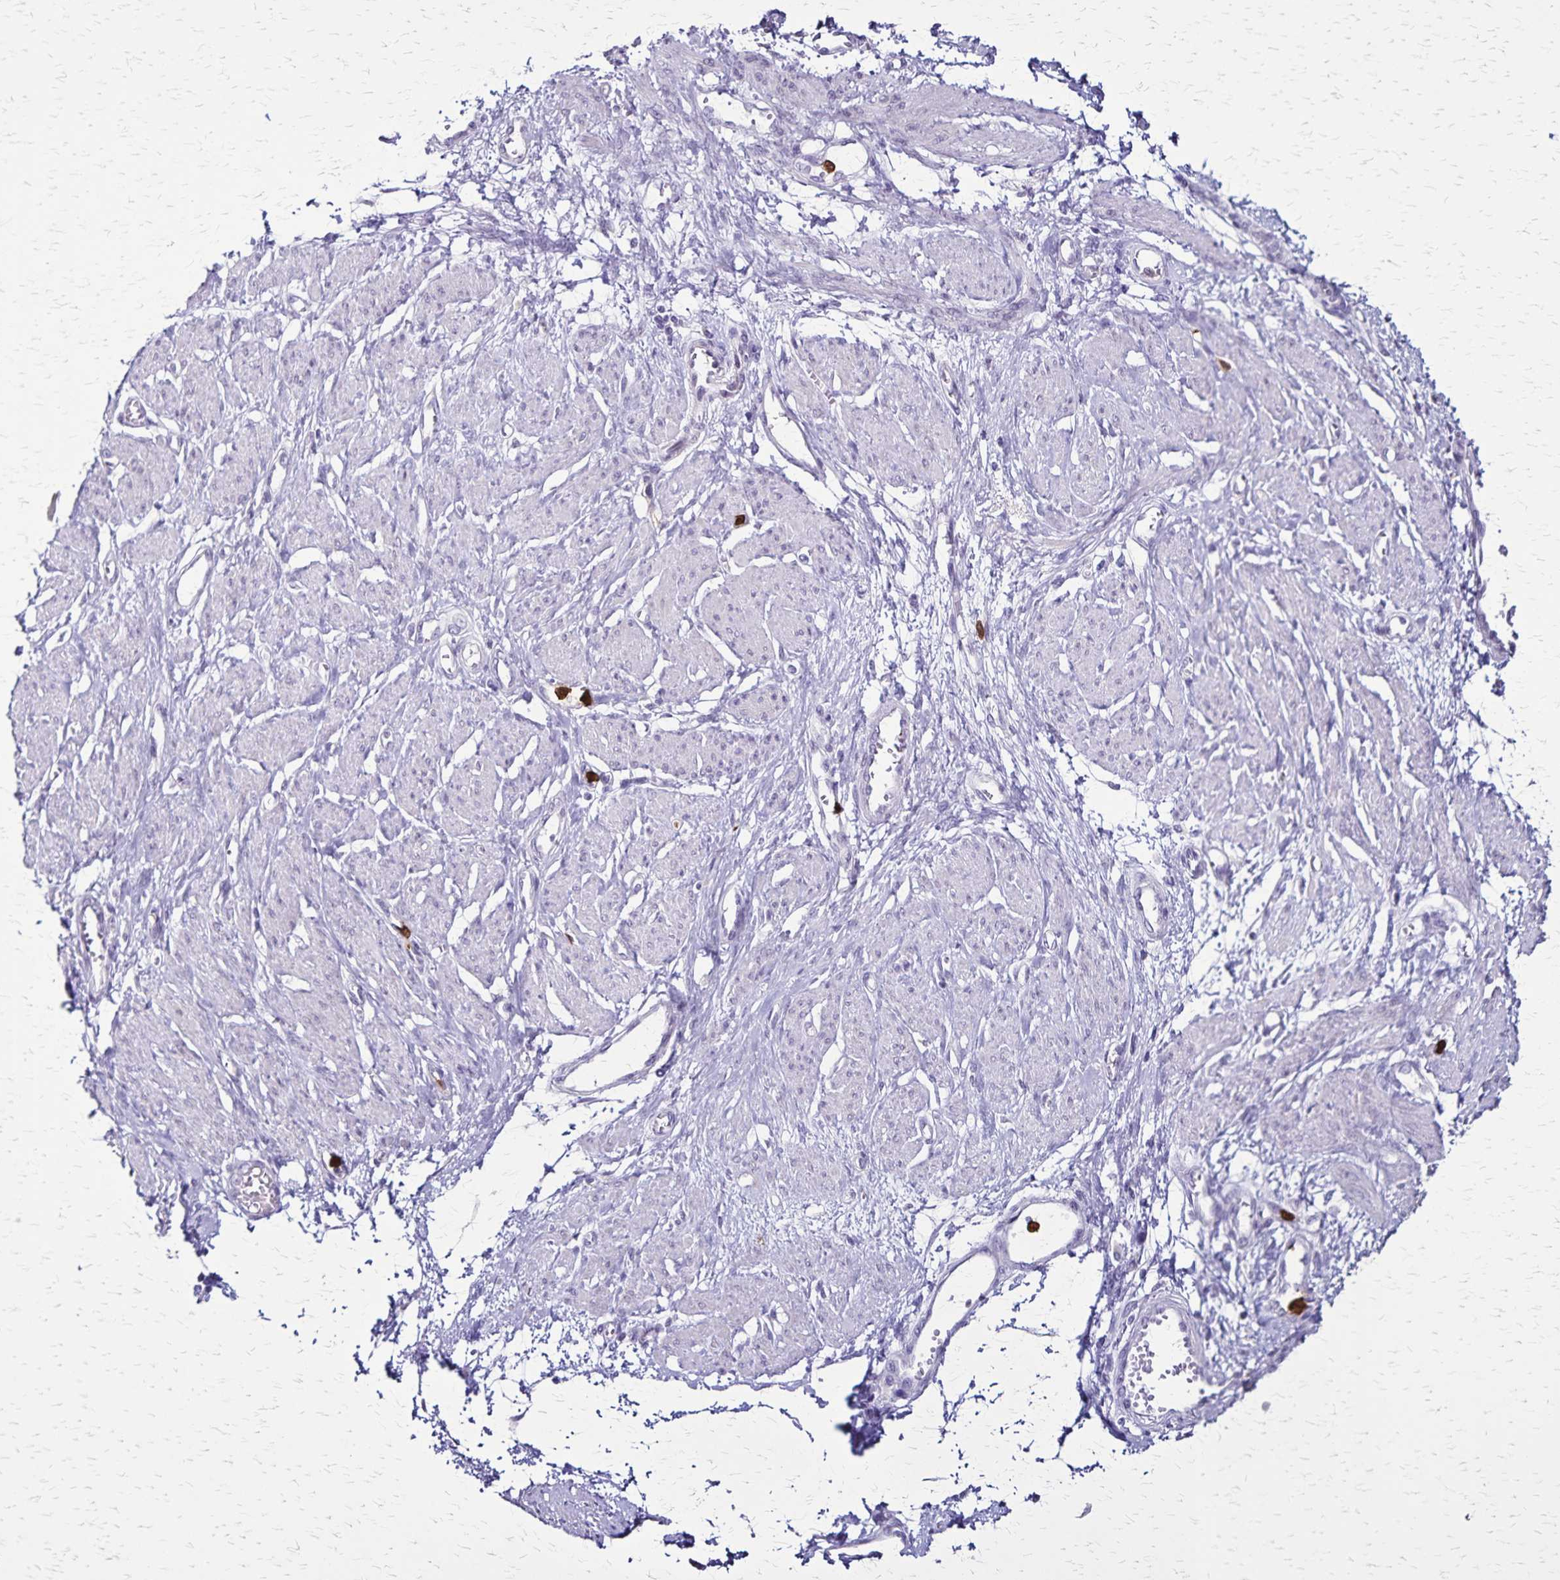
{"staining": {"intensity": "negative", "quantity": "none", "location": "none"}, "tissue": "smooth muscle", "cell_type": "Smooth muscle cells", "image_type": "normal", "snomed": [{"axis": "morphology", "description": "Normal tissue, NOS"}, {"axis": "topography", "description": "Smooth muscle"}, {"axis": "topography", "description": "Uterus"}], "caption": "IHC of unremarkable smooth muscle exhibits no expression in smooth muscle cells. (Immunohistochemistry, brightfield microscopy, high magnification).", "gene": "ULBP3", "patient": {"sex": "female", "age": 39}}